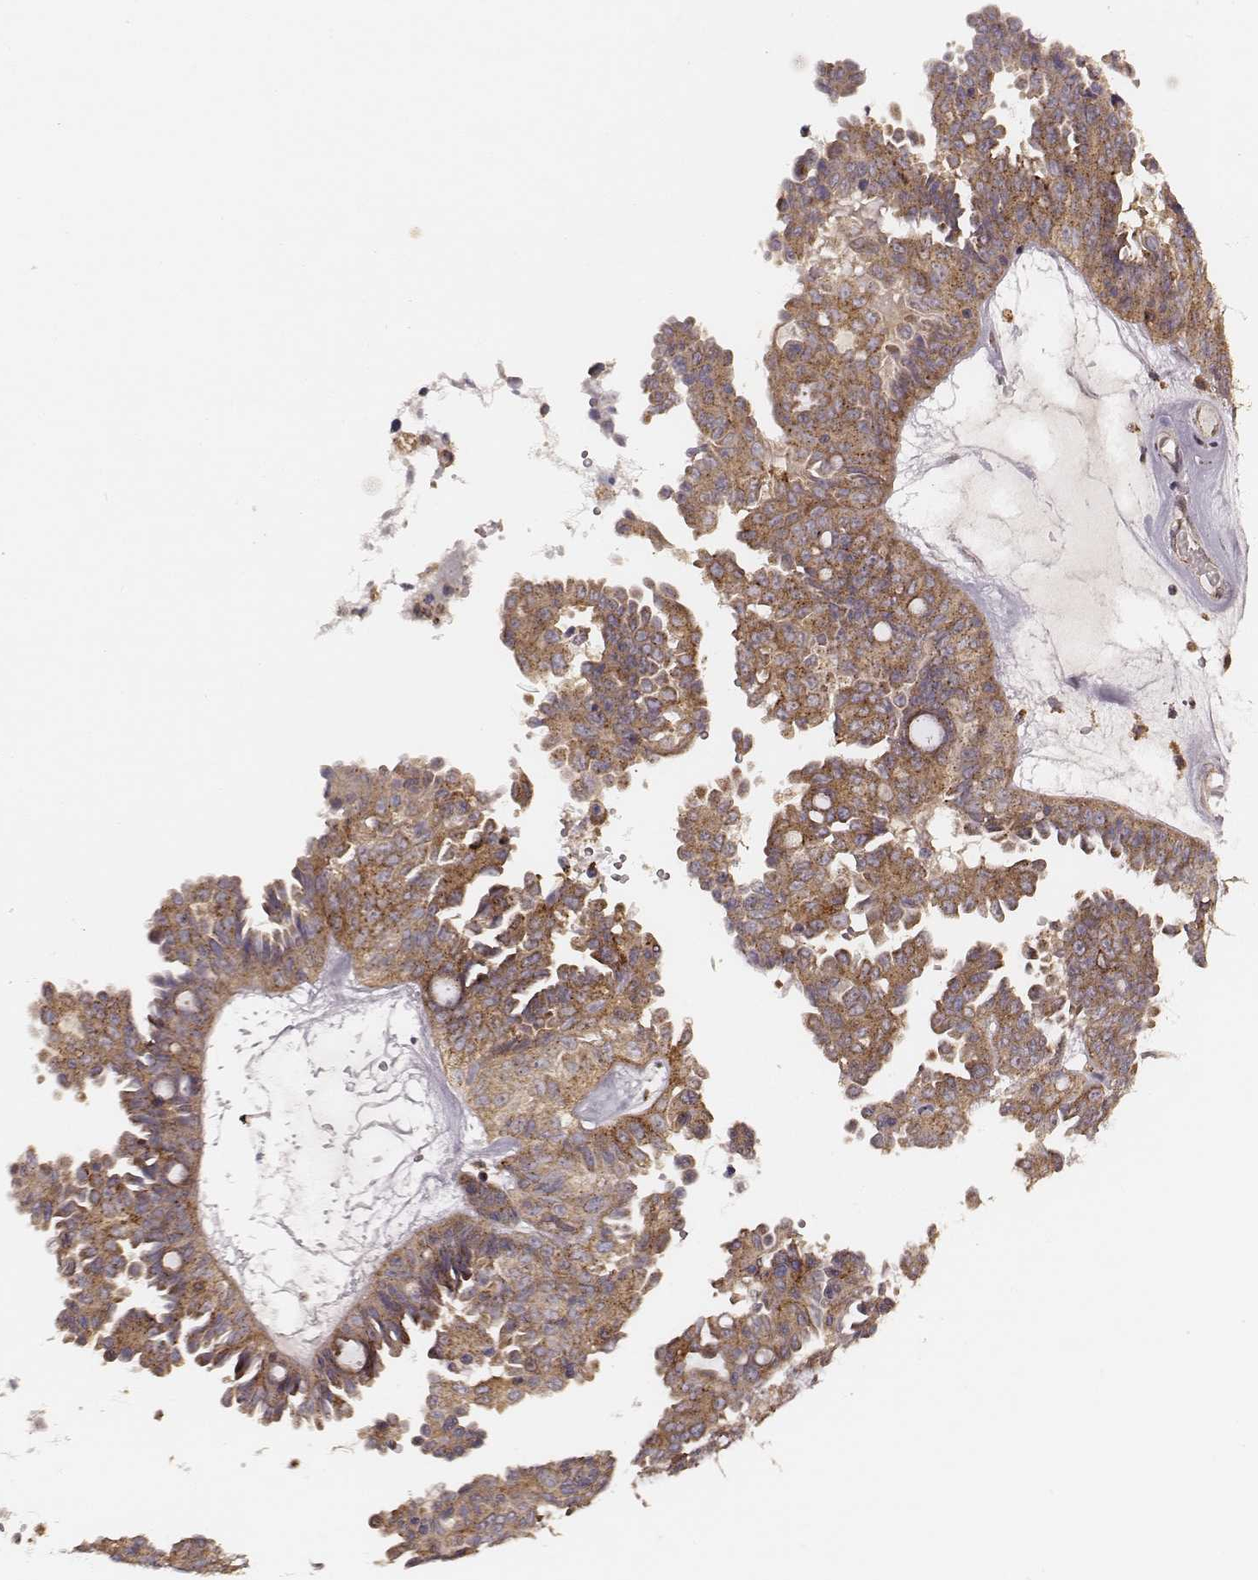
{"staining": {"intensity": "moderate", "quantity": ">75%", "location": "cytoplasmic/membranous"}, "tissue": "ovarian cancer", "cell_type": "Tumor cells", "image_type": "cancer", "snomed": [{"axis": "morphology", "description": "Cystadenocarcinoma, serous, NOS"}, {"axis": "topography", "description": "Ovary"}], "caption": "There is medium levels of moderate cytoplasmic/membranous positivity in tumor cells of ovarian cancer, as demonstrated by immunohistochemical staining (brown color).", "gene": "VPS26A", "patient": {"sex": "female", "age": 71}}